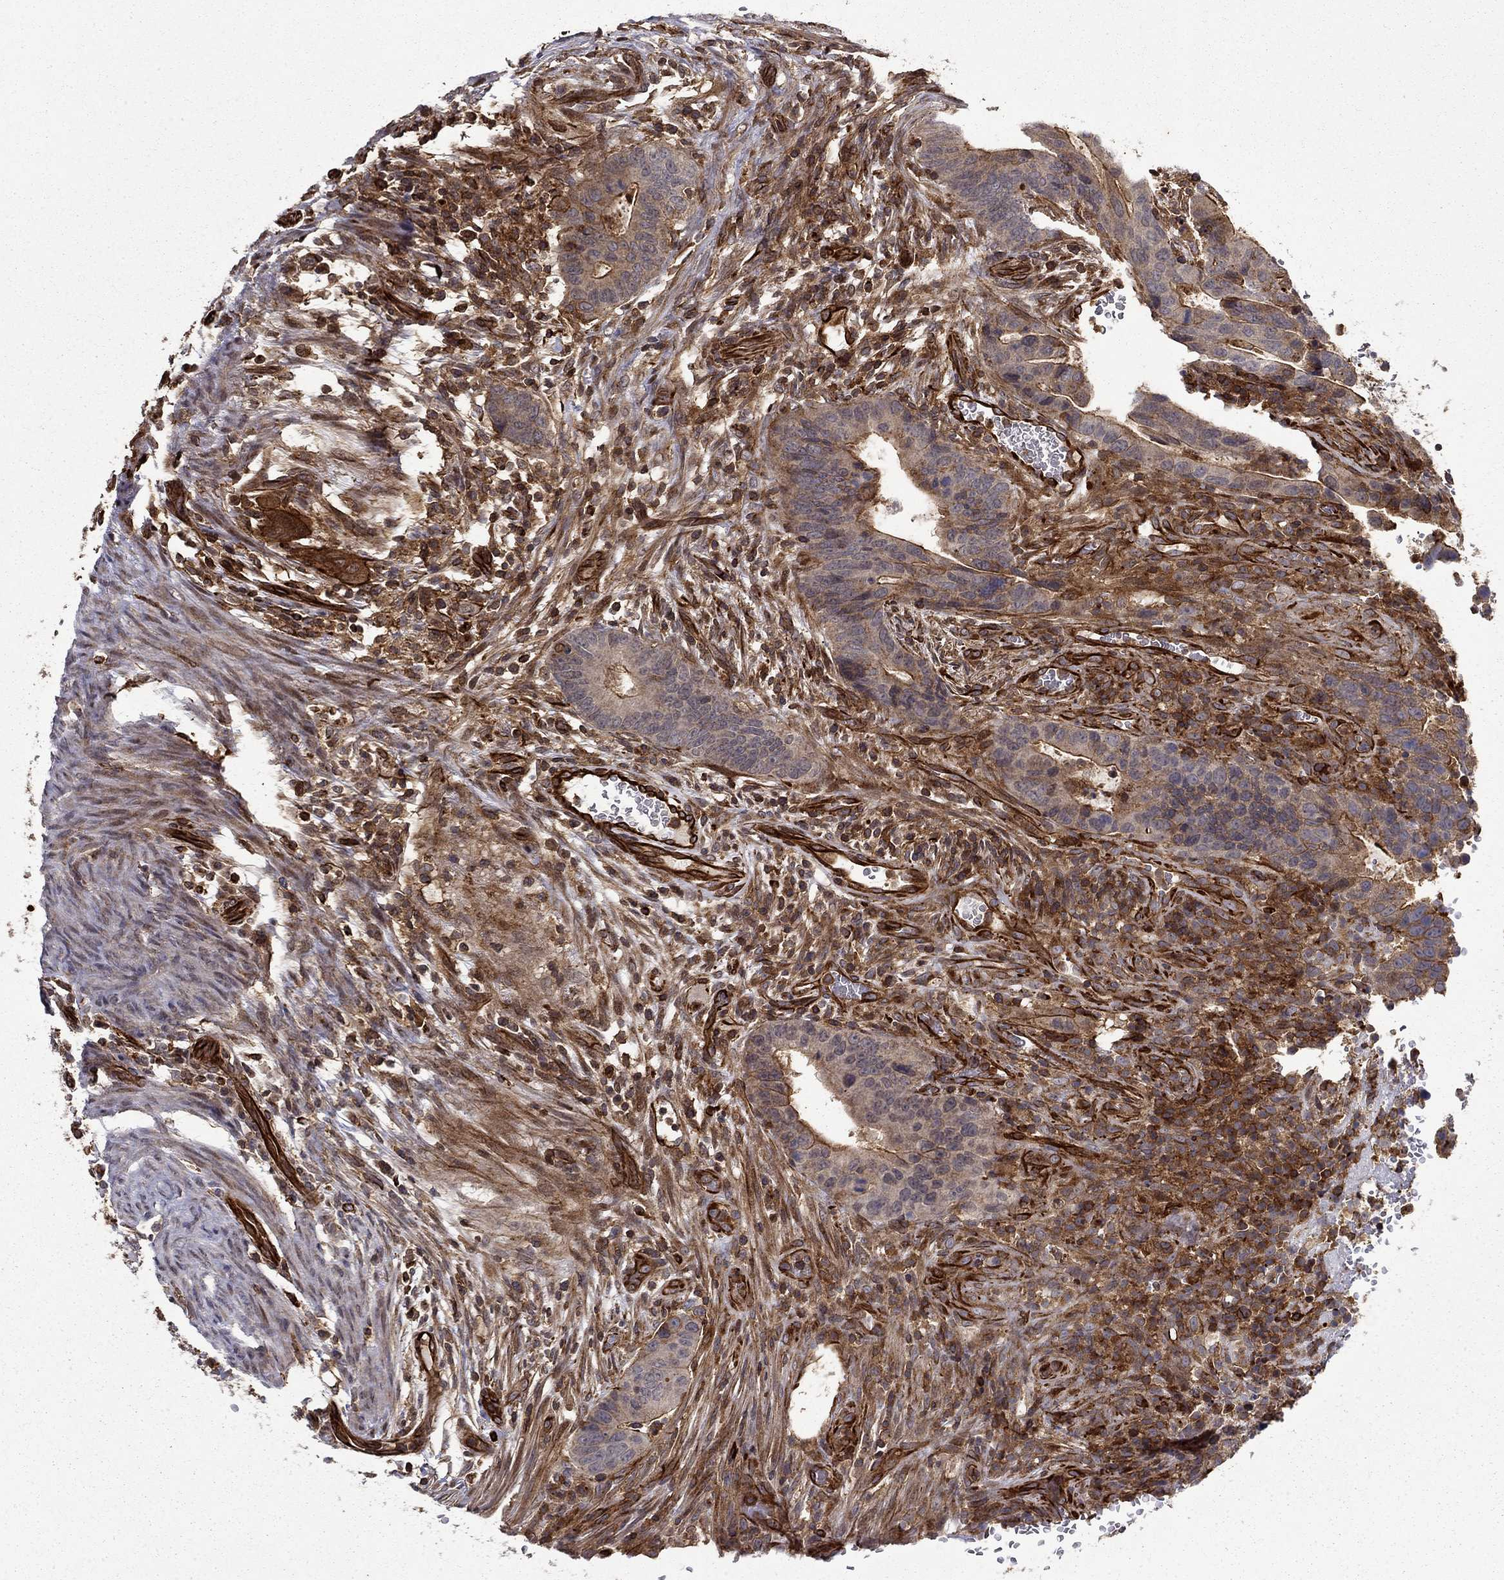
{"staining": {"intensity": "strong", "quantity": "<25%", "location": "cytoplasmic/membranous"}, "tissue": "colorectal cancer", "cell_type": "Tumor cells", "image_type": "cancer", "snomed": [{"axis": "morphology", "description": "Adenocarcinoma, NOS"}, {"axis": "topography", "description": "Colon"}], "caption": "Adenocarcinoma (colorectal) stained for a protein exhibits strong cytoplasmic/membranous positivity in tumor cells.", "gene": "ADM", "patient": {"sex": "female", "age": 56}}